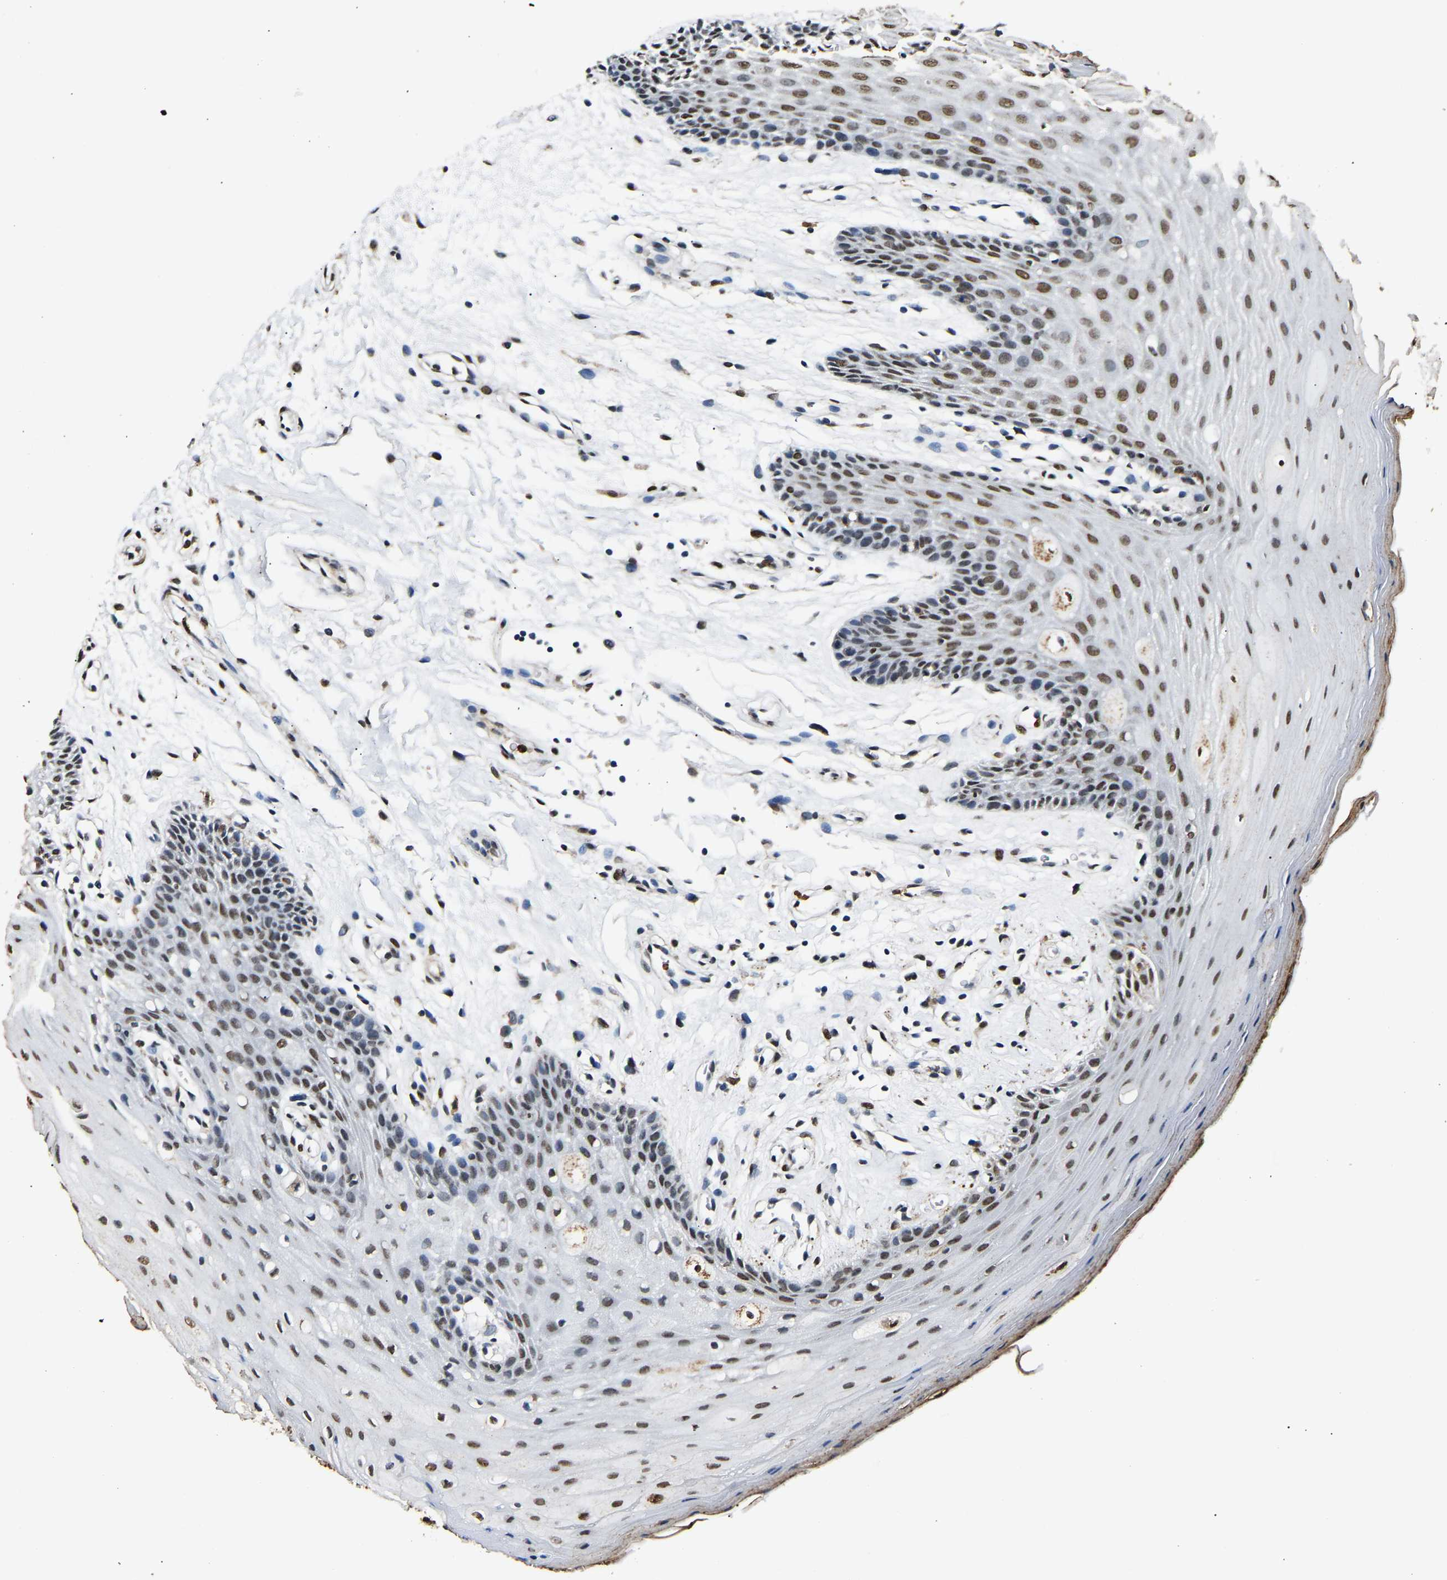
{"staining": {"intensity": "strong", "quantity": ">75%", "location": "nuclear"}, "tissue": "oral mucosa", "cell_type": "Squamous epithelial cells", "image_type": "normal", "snomed": [{"axis": "morphology", "description": "Normal tissue, NOS"}, {"axis": "morphology", "description": "Squamous cell carcinoma, NOS"}, {"axis": "topography", "description": "Oral tissue"}, {"axis": "topography", "description": "Head-Neck"}], "caption": "High-power microscopy captured an immunohistochemistry (IHC) photomicrograph of normal oral mucosa, revealing strong nuclear expression in about >75% of squamous epithelial cells. (DAB = brown stain, brightfield microscopy at high magnification).", "gene": "SAFB", "patient": {"sex": "male", "age": 71}}